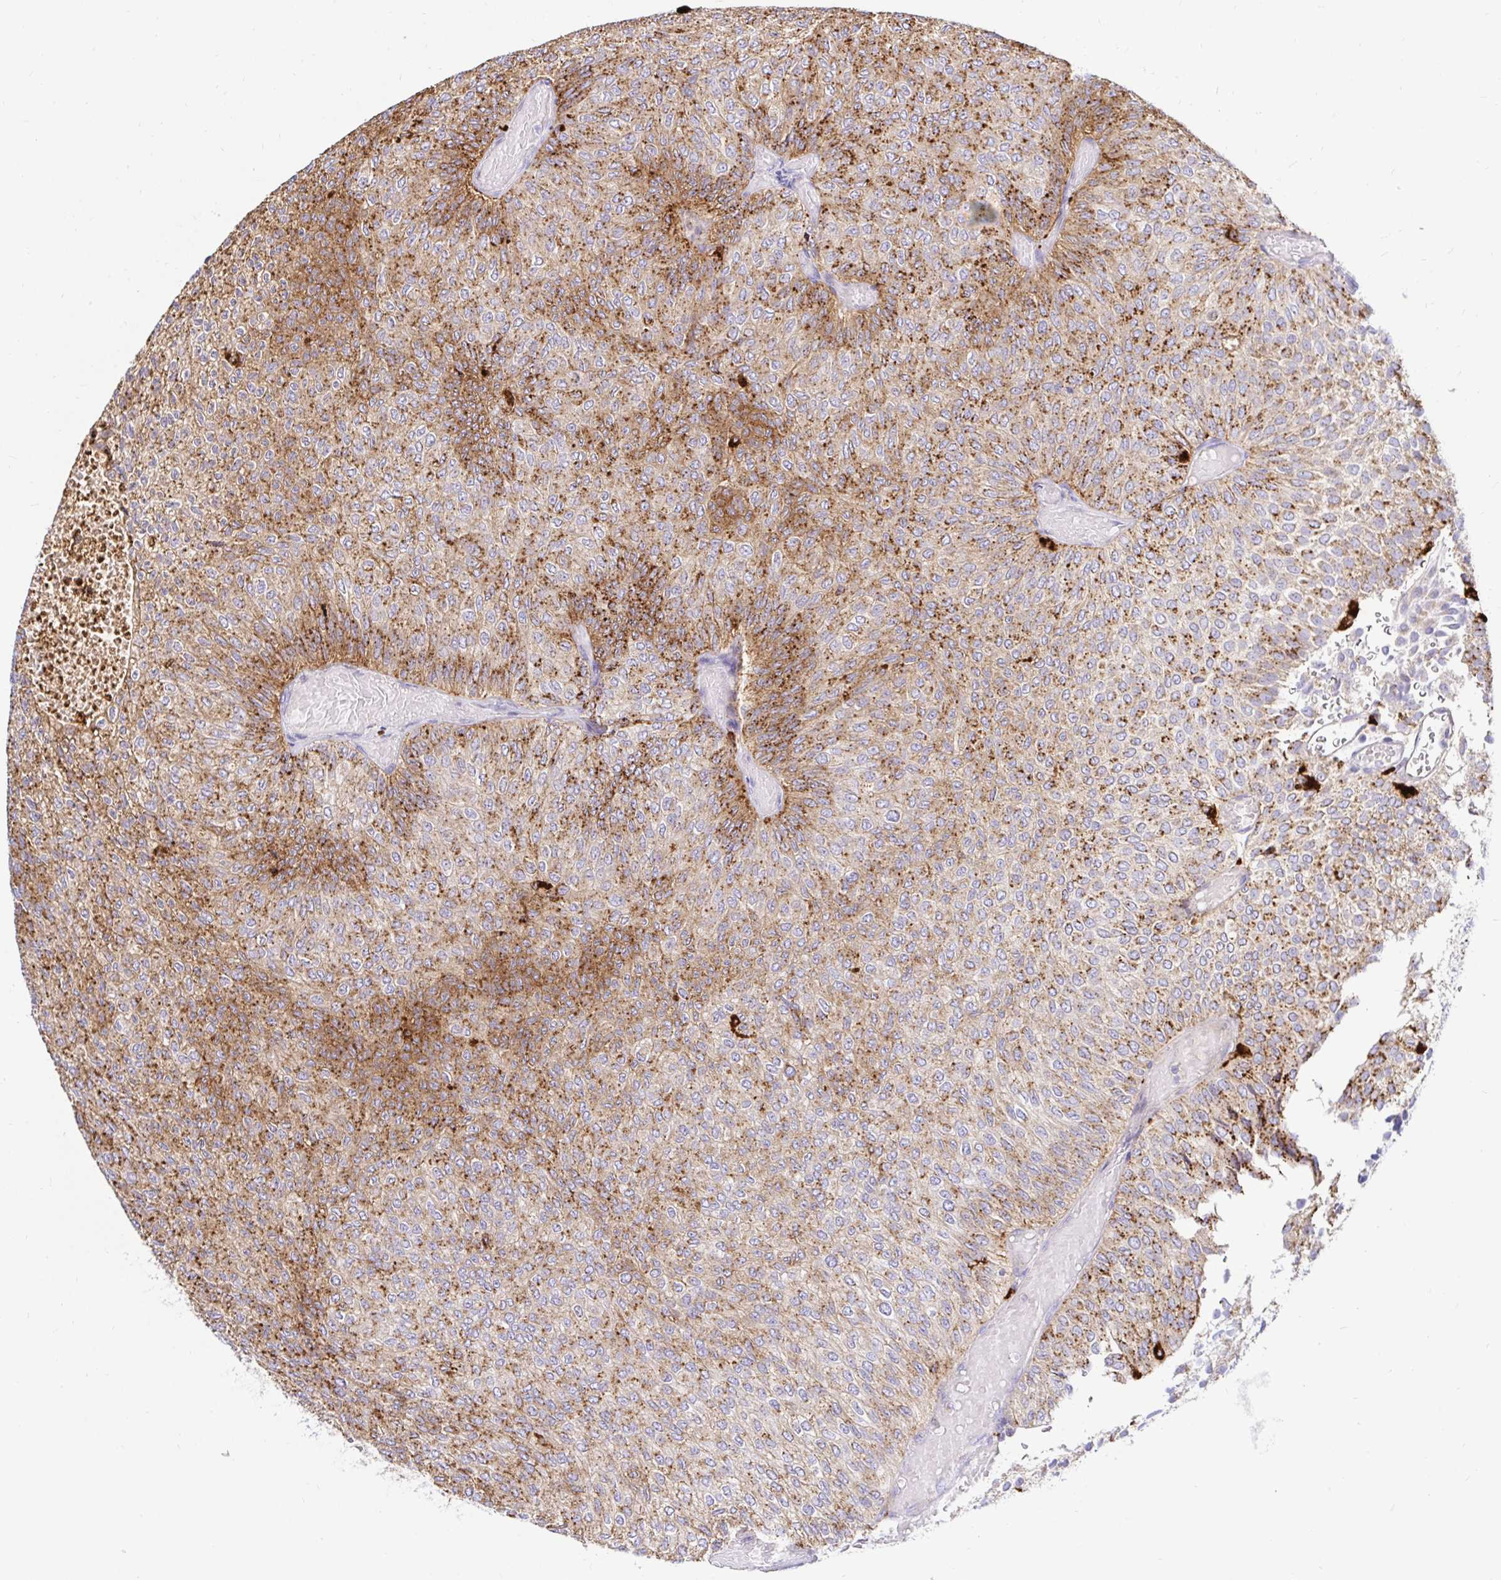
{"staining": {"intensity": "moderate", "quantity": "25%-75%", "location": "cytoplasmic/membranous"}, "tissue": "urothelial cancer", "cell_type": "Tumor cells", "image_type": "cancer", "snomed": [{"axis": "morphology", "description": "Urothelial carcinoma, Low grade"}, {"axis": "topography", "description": "Urinary bladder"}], "caption": "Protein analysis of urothelial carcinoma (low-grade) tissue reveals moderate cytoplasmic/membranous expression in about 25%-75% of tumor cells. Immunohistochemistry stains the protein in brown and the nuclei are stained blue.", "gene": "FUCA1", "patient": {"sex": "male", "age": 78}}